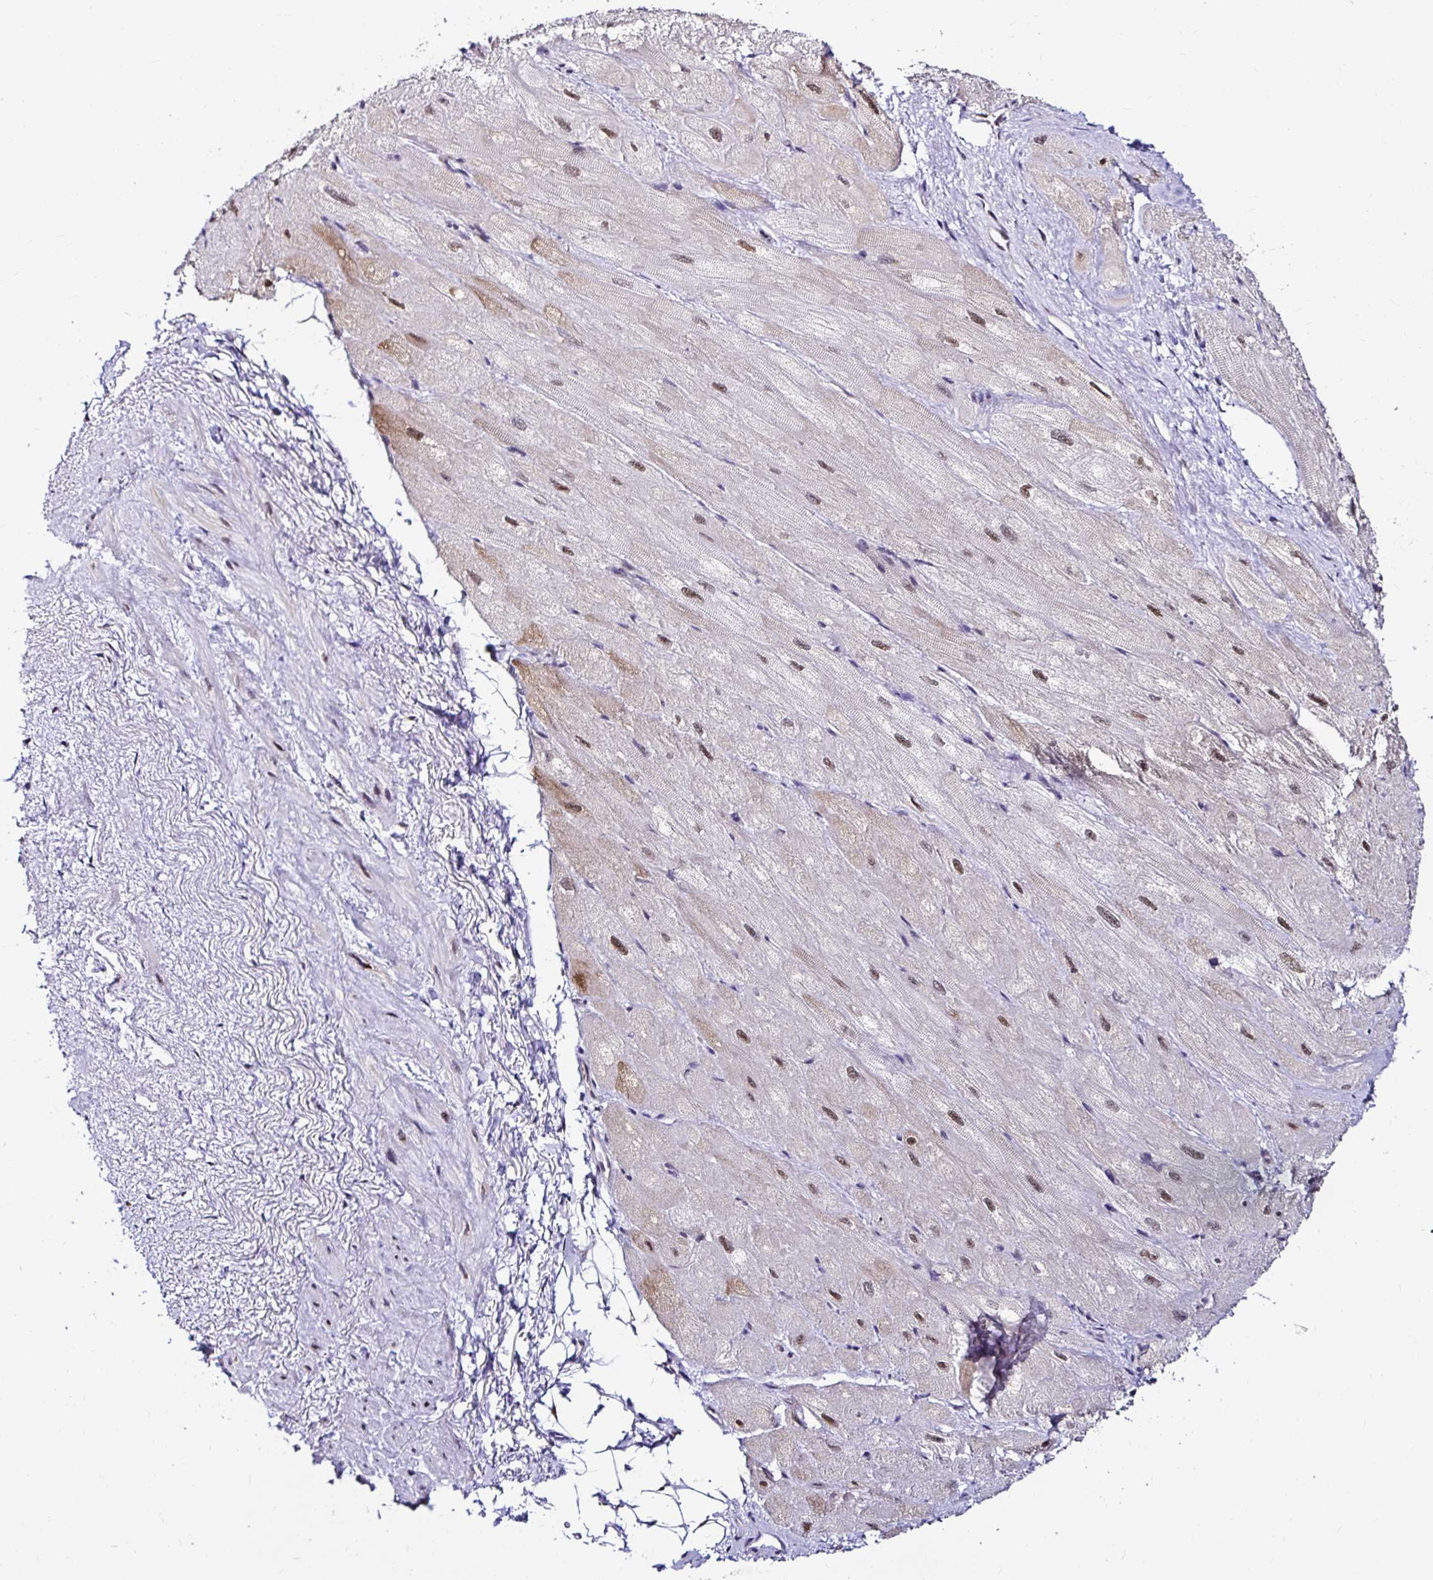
{"staining": {"intensity": "moderate", "quantity": ">75%", "location": "nuclear"}, "tissue": "heart muscle", "cell_type": "Cardiomyocytes", "image_type": "normal", "snomed": [{"axis": "morphology", "description": "Normal tissue, NOS"}, {"axis": "topography", "description": "Heart"}], "caption": "Human heart muscle stained with a protein marker reveals moderate staining in cardiomyocytes.", "gene": "PSMD3", "patient": {"sex": "male", "age": 62}}